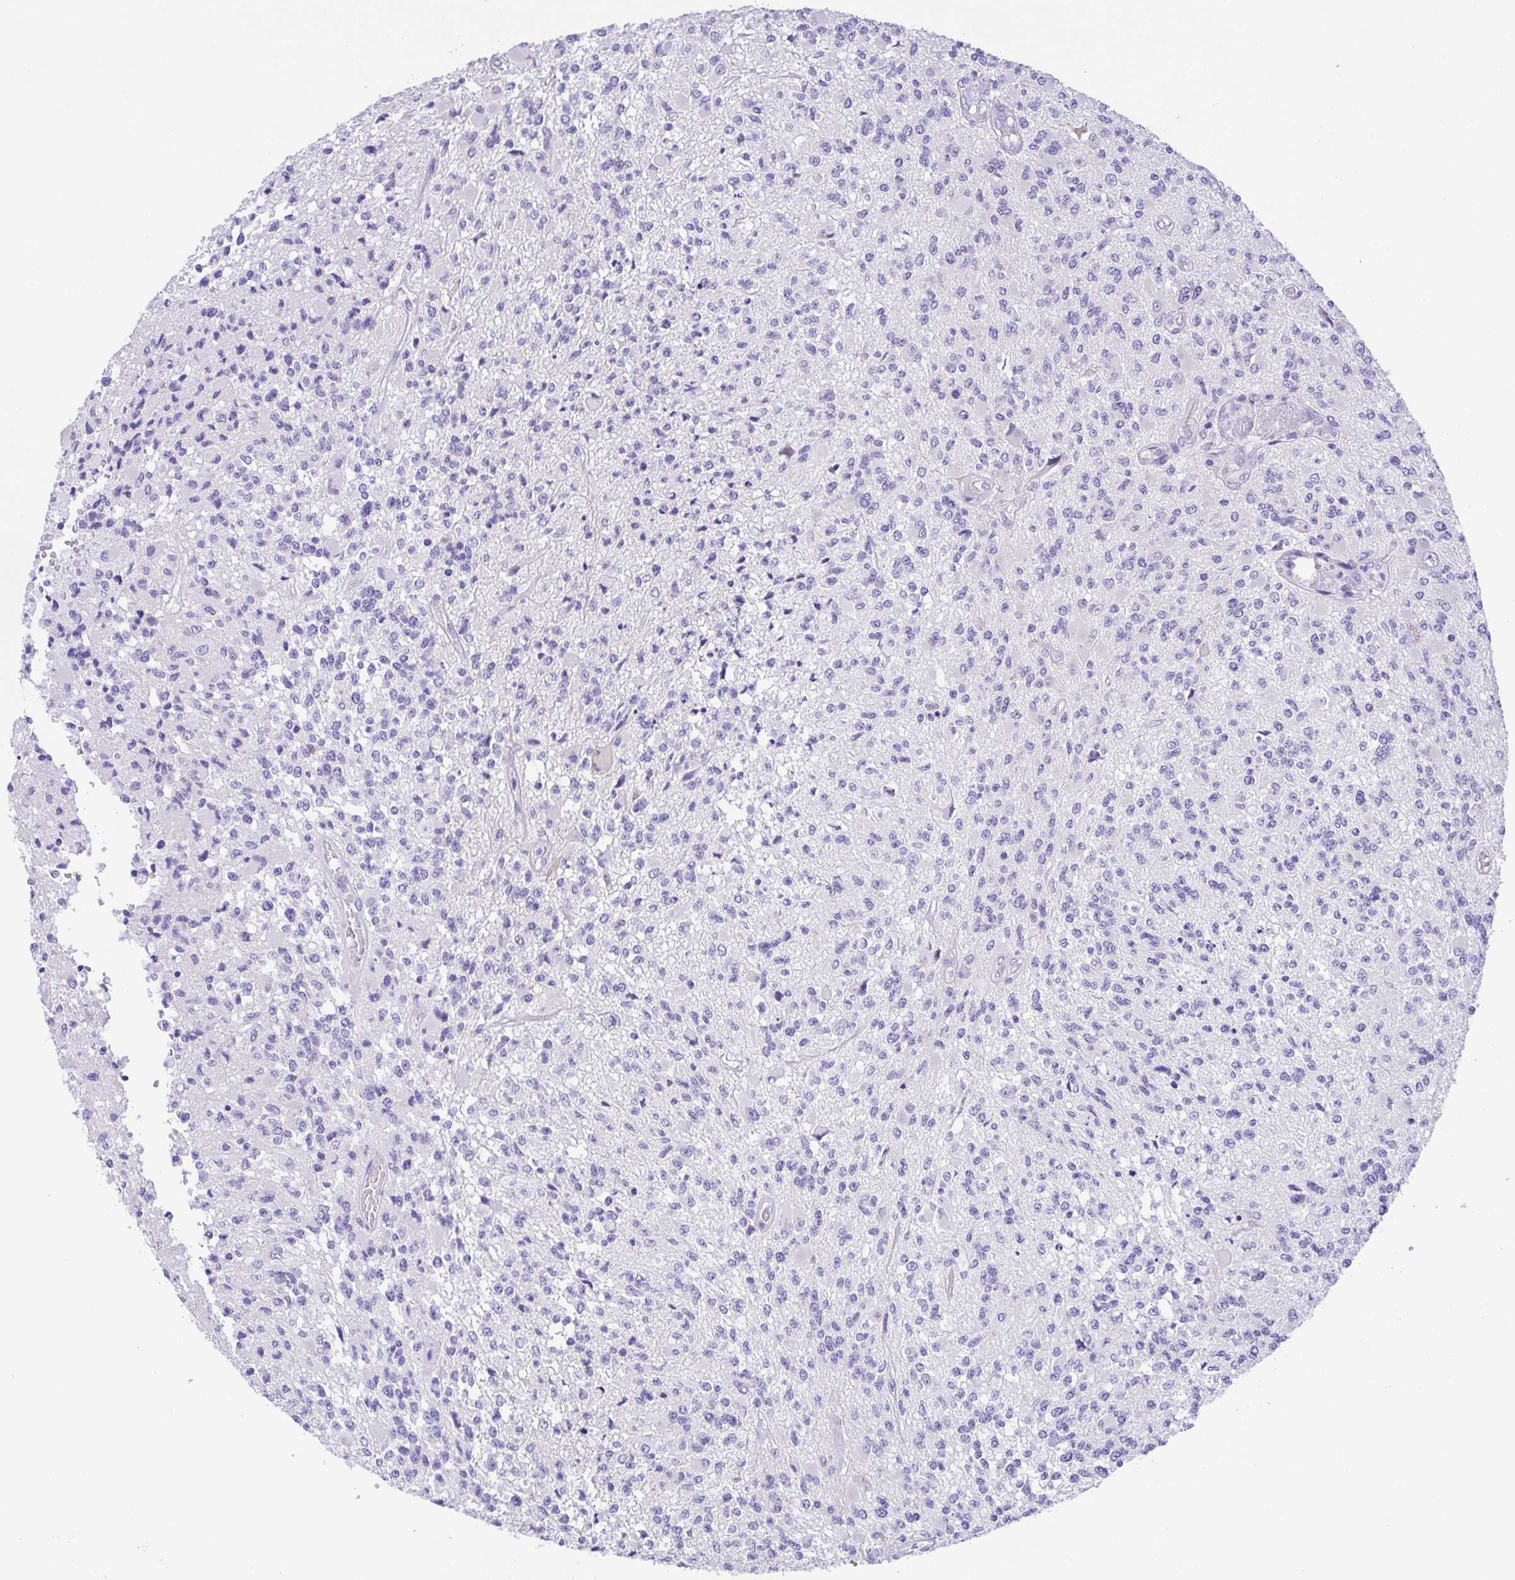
{"staining": {"intensity": "negative", "quantity": "none", "location": "none"}, "tissue": "glioma", "cell_type": "Tumor cells", "image_type": "cancer", "snomed": [{"axis": "morphology", "description": "Glioma, malignant, High grade"}, {"axis": "topography", "description": "Brain"}], "caption": "Malignant high-grade glioma was stained to show a protein in brown. There is no significant expression in tumor cells.", "gene": "LUZP4", "patient": {"sex": "female", "age": 63}}